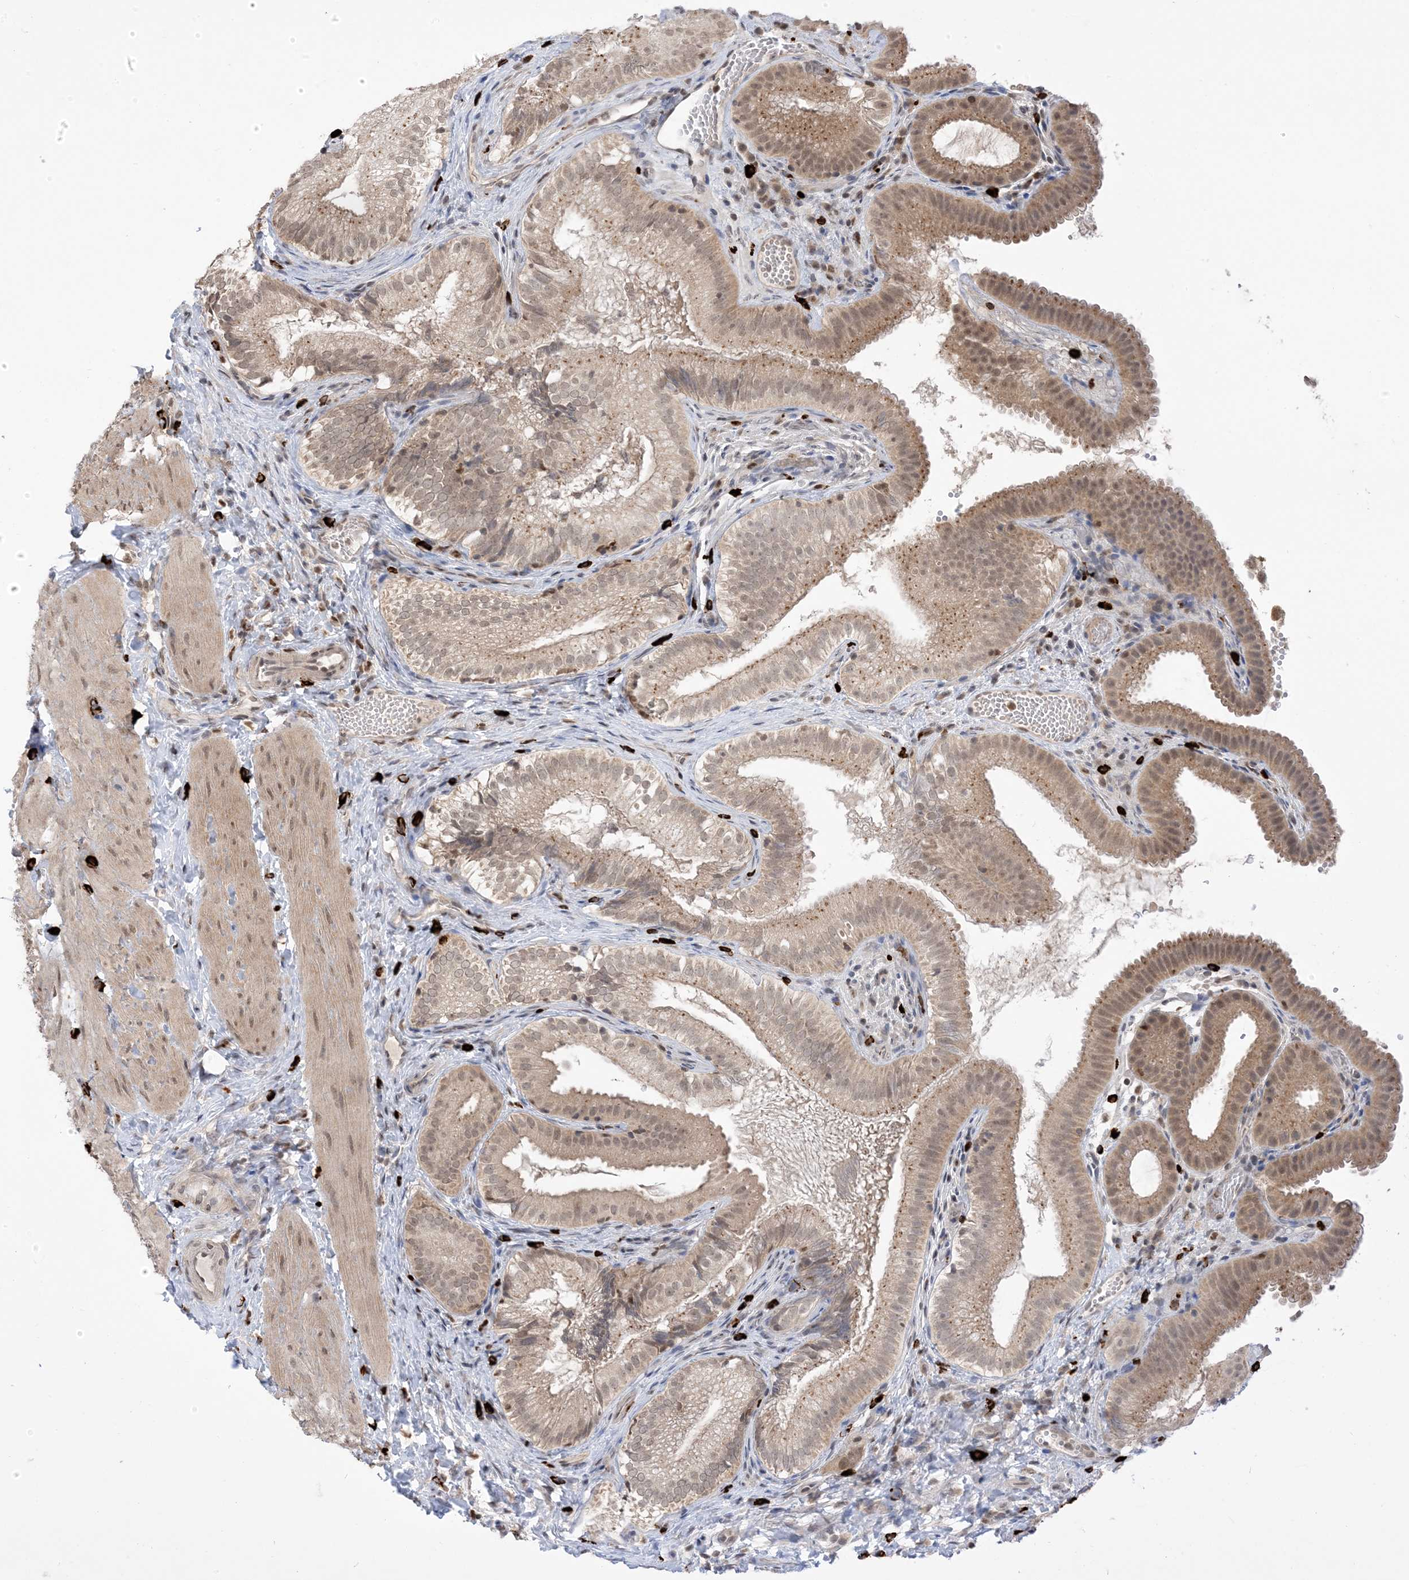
{"staining": {"intensity": "moderate", "quantity": "25%-75%", "location": "cytoplasmic/membranous,nuclear"}, "tissue": "gallbladder", "cell_type": "Glandular cells", "image_type": "normal", "snomed": [{"axis": "morphology", "description": "Normal tissue, NOS"}, {"axis": "topography", "description": "Gallbladder"}], "caption": "Immunohistochemical staining of unremarkable human gallbladder reveals moderate cytoplasmic/membranous,nuclear protein positivity in approximately 25%-75% of glandular cells.", "gene": "RANBP9", "patient": {"sex": "female", "age": 30}}